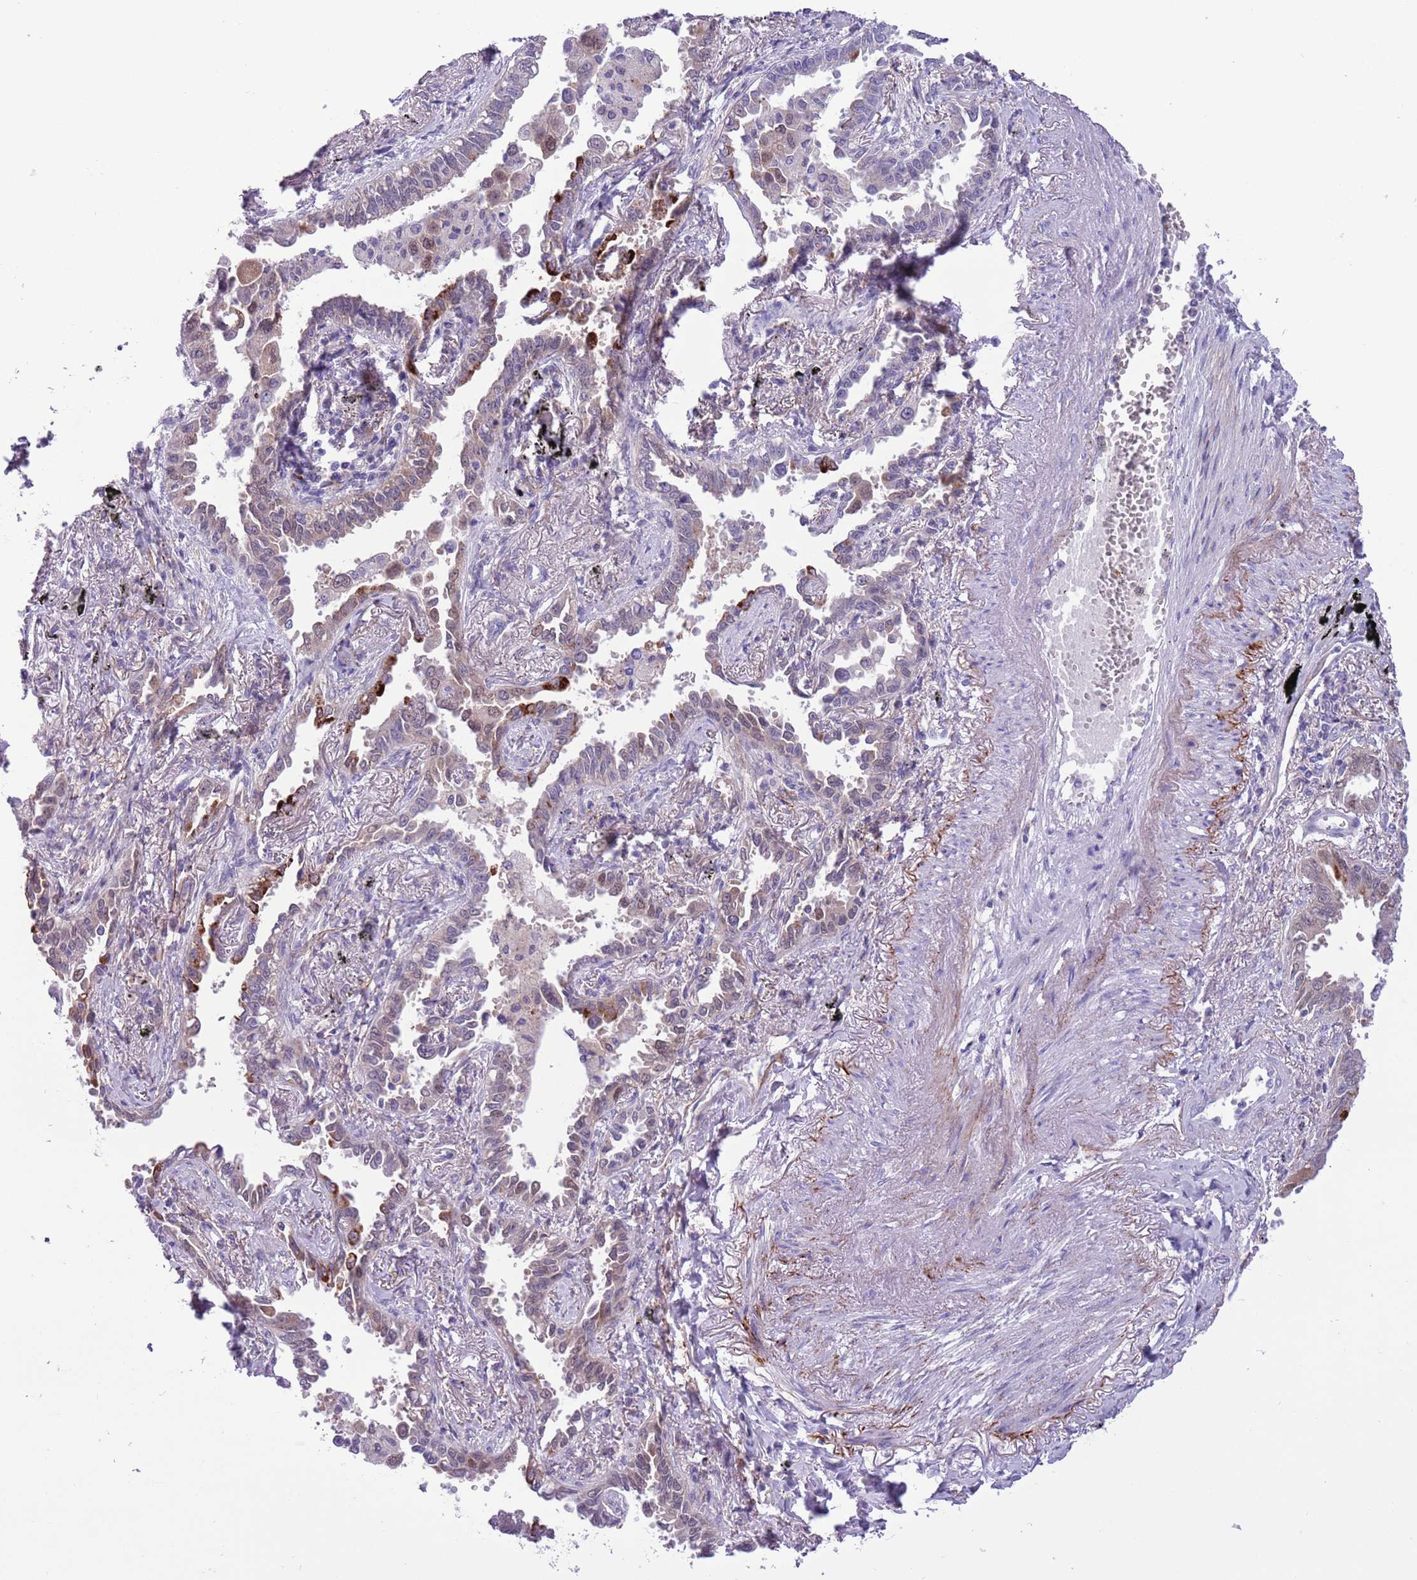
{"staining": {"intensity": "moderate", "quantity": "<25%", "location": "cytoplasmic/membranous"}, "tissue": "lung cancer", "cell_type": "Tumor cells", "image_type": "cancer", "snomed": [{"axis": "morphology", "description": "Adenocarcinoma, NOS"}, {"axis": "topography", "description": "Lung"}], "caption": "Protein expression analysis of lung cancer (adenocarcinoma) exhibits moderate cytoplasmic/membranous positivity in approximately <25% of tumor cells. Ihc stains the protein of interest in brown and the nuclei are stained blue.", "gene": "PFKFB2", "patient": {"sex": "male", "age": 67}}